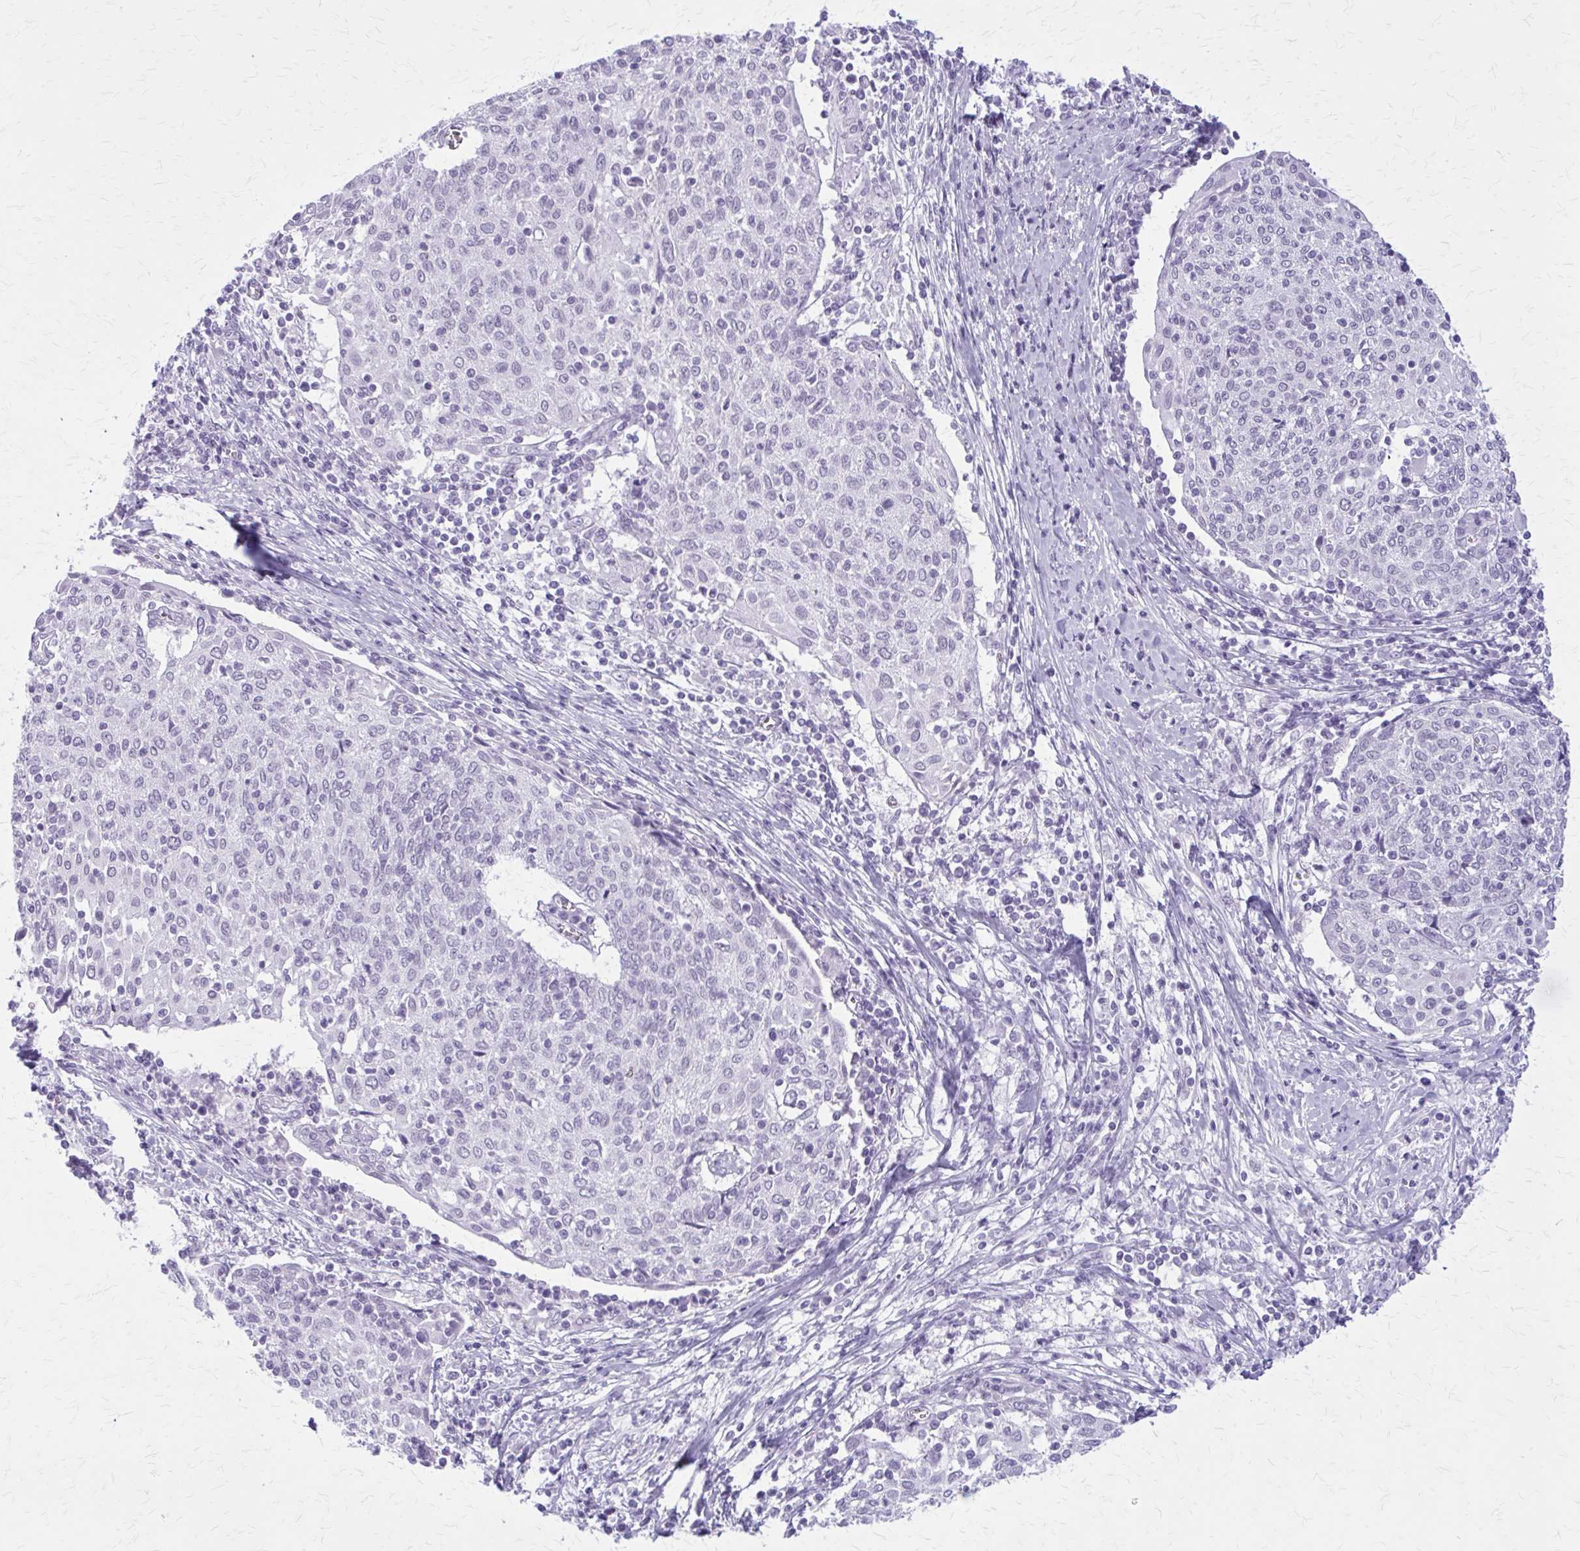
{"staining": {"intensity": "negative", "quantity": "none", "location": "none"}, "tissue": "cervical cancer", "cell_type": "Tumor cells", "image_type": "cancer", "snomed": [{"axis": "morphology", "description": "Squamous cell carcinoma, NOS"}, {"axis": "topography", "description": "Cervix"}], "caption": "Immunohistochemistry (IHC) image of neoplastic tissue: squamous cell carcinoma (cervical) stained with DAB shows no significant protein staining in tumor cells. (DAB immunohistochemistry (IHC) with hematoxylin counter stain).", "gene": "GAD1", "patient": {"sex": "female", "age": 52}}